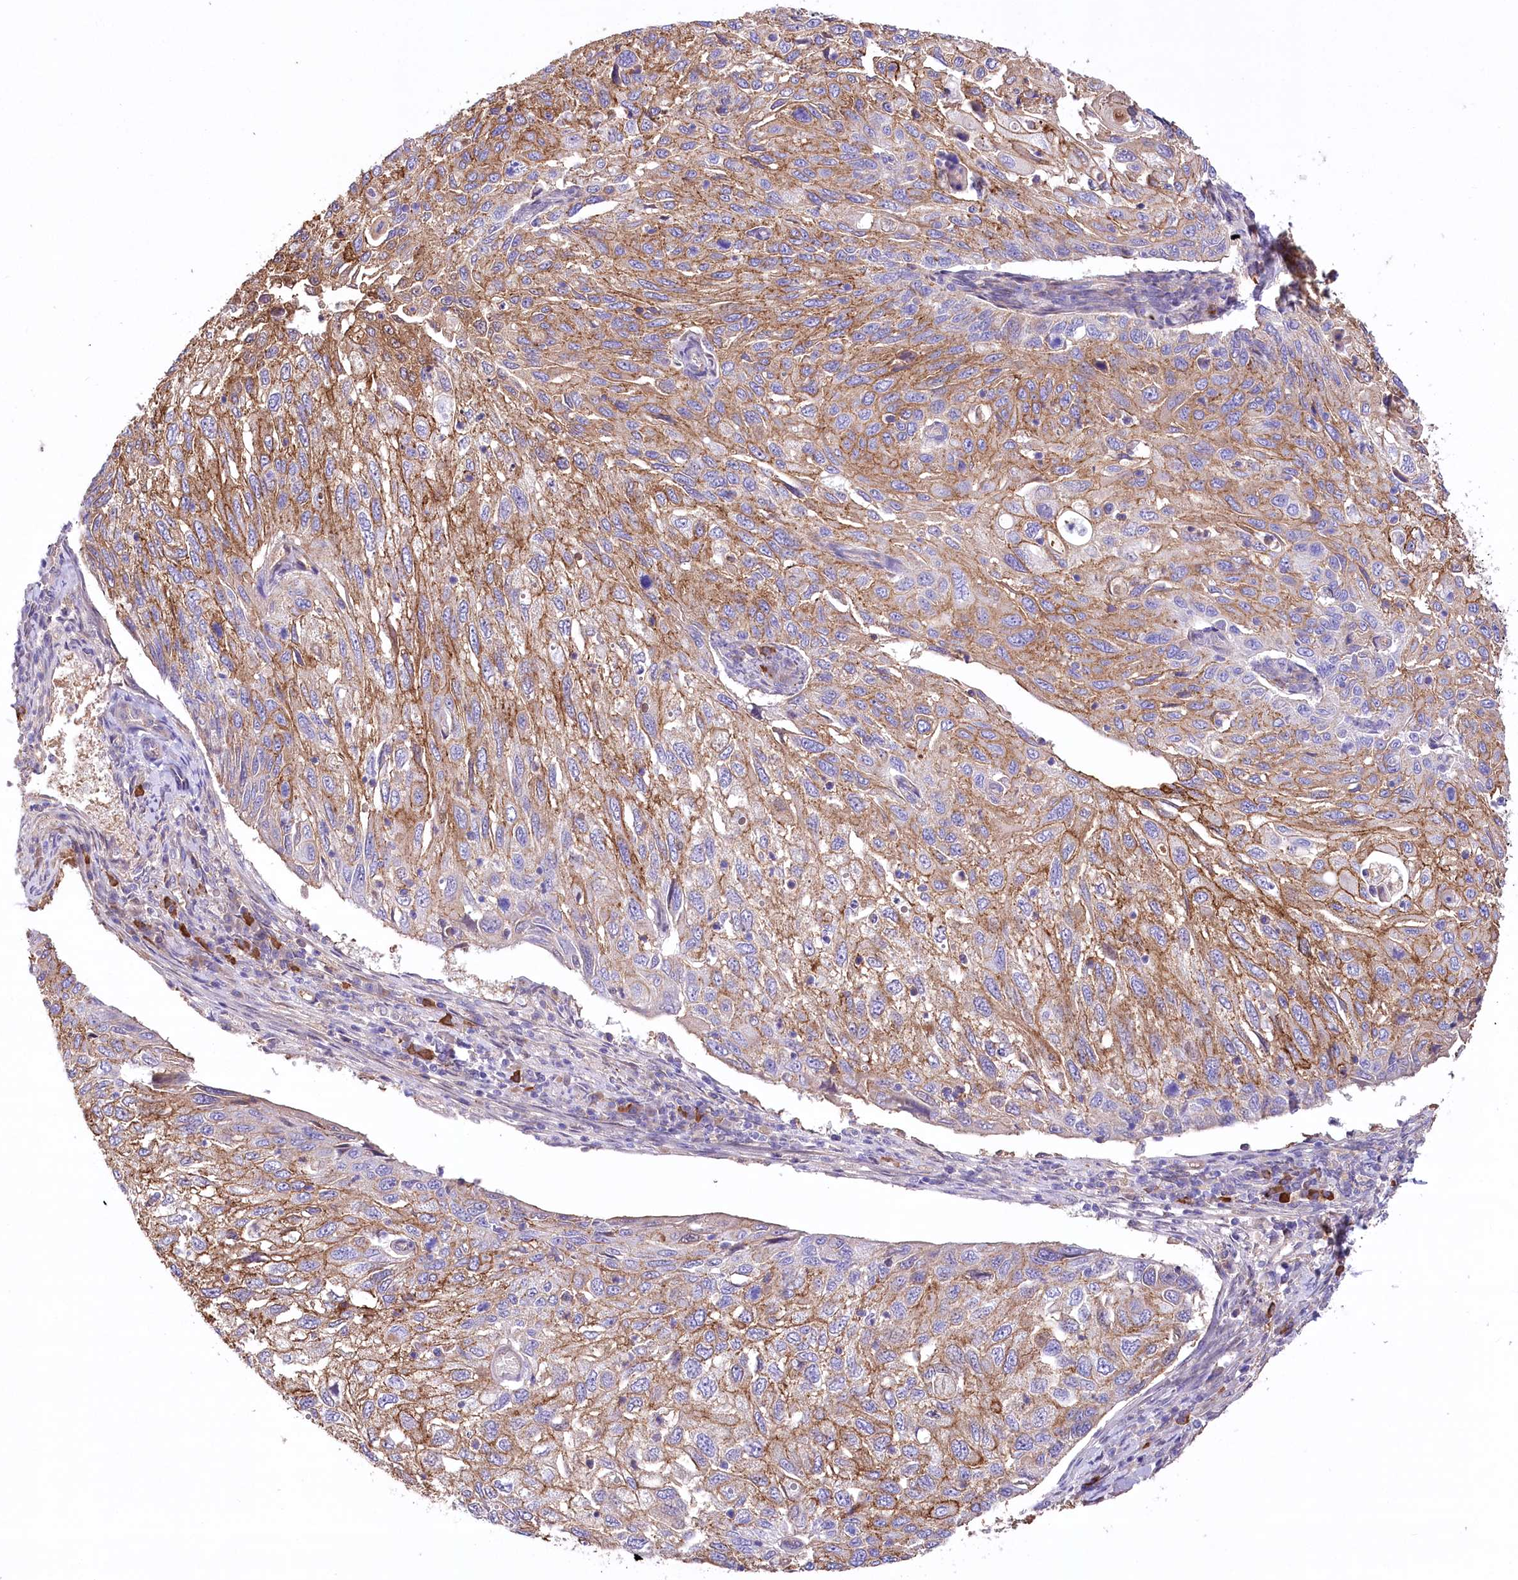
{"staining": {"intensity": "moderate", "quantity": "25%-75%", "location": "cytoplasmic/membranous"}, "tissue": "cervical cancer", "cell_type": "Tumor cells", "image_type": "cancer", "snomed": [{"axis": "morphology", "description": "Squamous cell carcinoma, NOS"}, {"axis": "topography", "description": "Cervix"}], "caption": "DAB (3,3'-diaminobenzidine) immunohistochemical staining of human squamous cell carcinoma (cervical) displays moderate cytoplasmic/membranous protein staining in about 25%-75% of tumor cells. Using DAB (brown) and hematoxylin (blue) stains, captured at high magnification using brightfield microscopy.", "gene": "CEP164", "patient": {"sex": "female", "age": 70}}